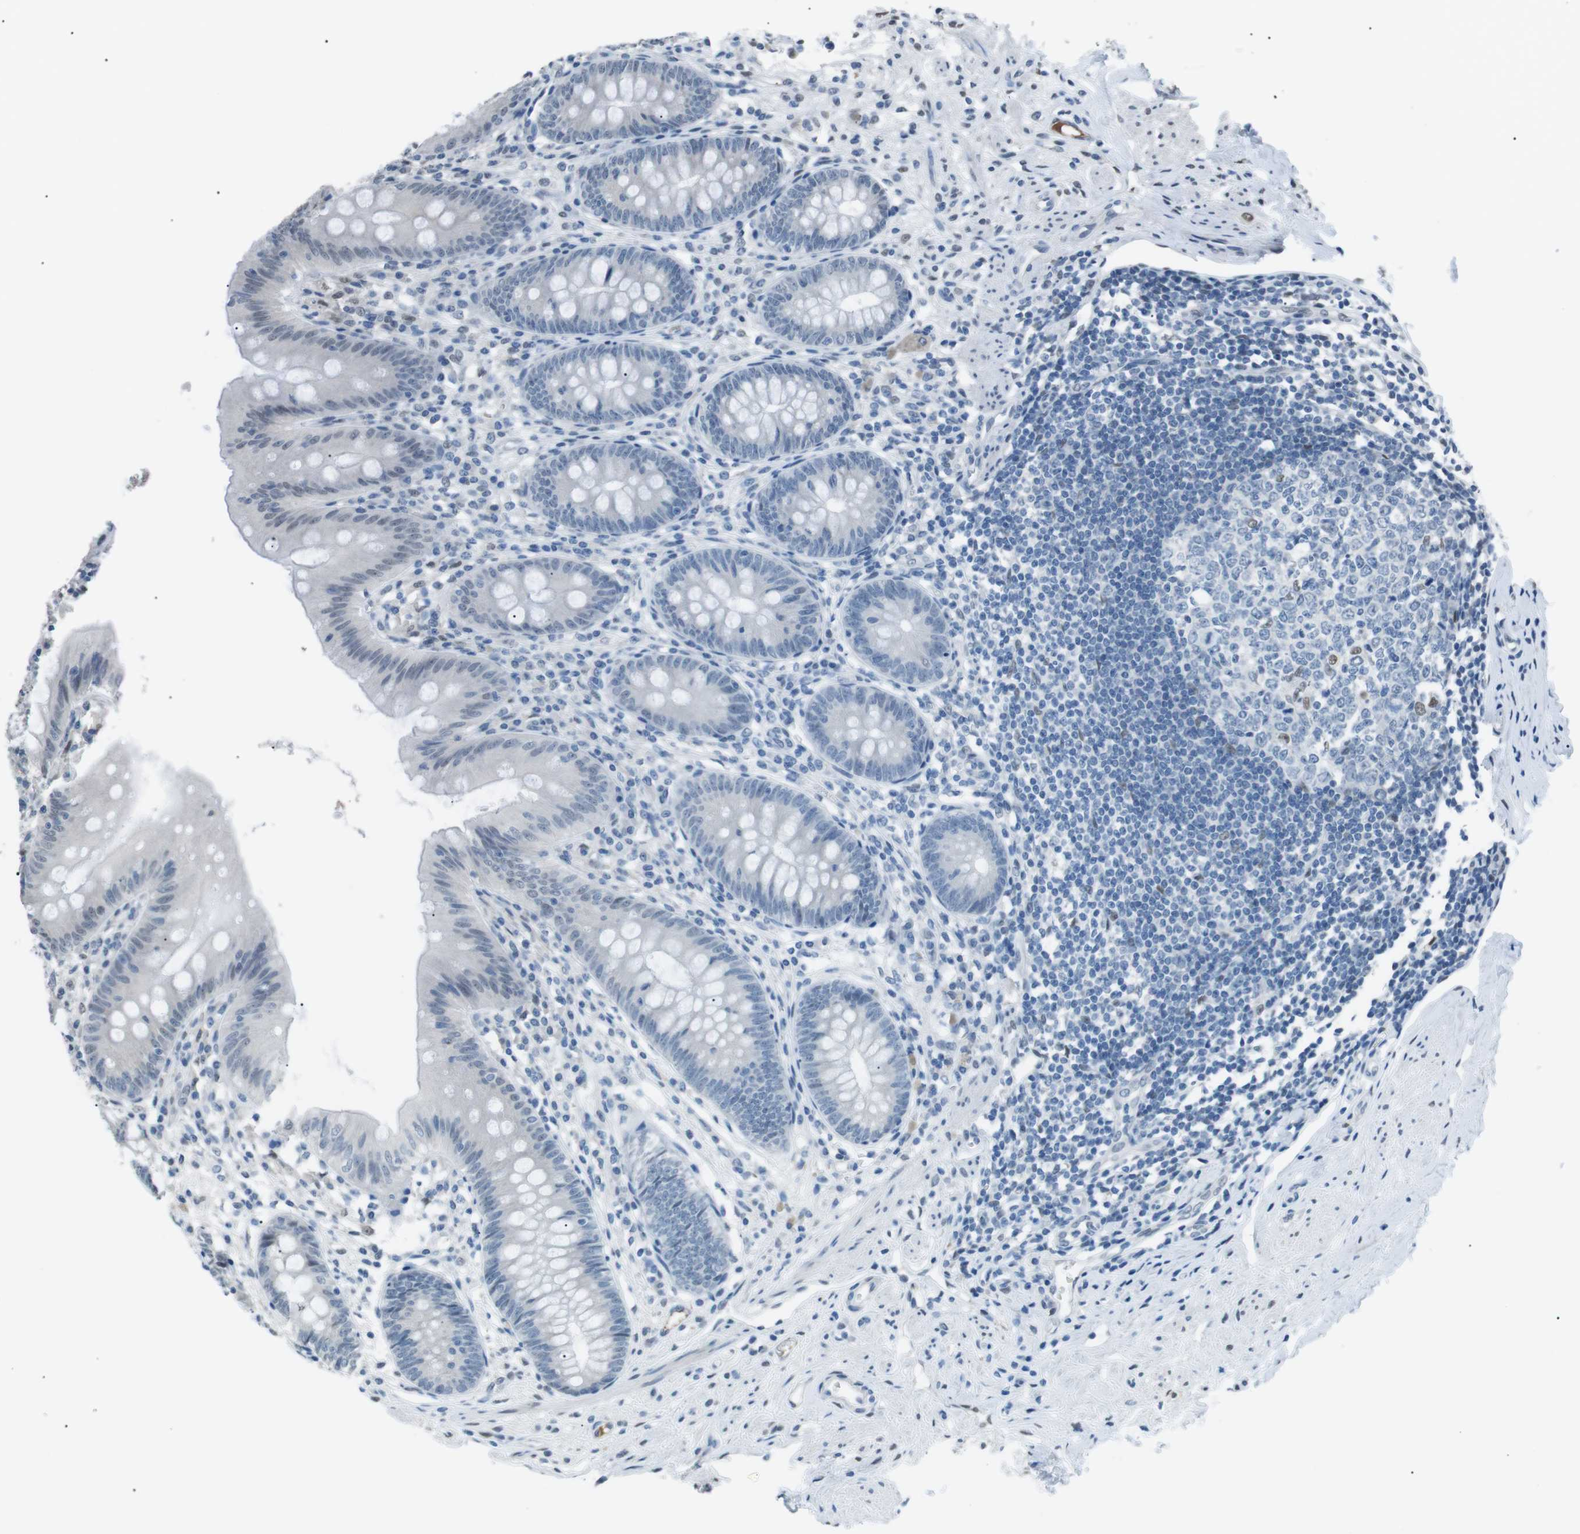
{"staining": {"intensity": "negative", "quantity": "none", "location": "none"}, "tissue": "appendix", "cell_type": "Glandular cells", "image_type": "normal", "snomed": [{"axis": "morphology", "description": "Normal tissue, NOS"}, {"axis": "topography", "description": "Appendix"}], "caption": "This is a photomicrograph of immunohistochemistry (IHC) staining of normal appendix, which shows no positivity in glandular cells.", "gene": "SRPK2", "patient": {"sex": "male", "age": 56}}